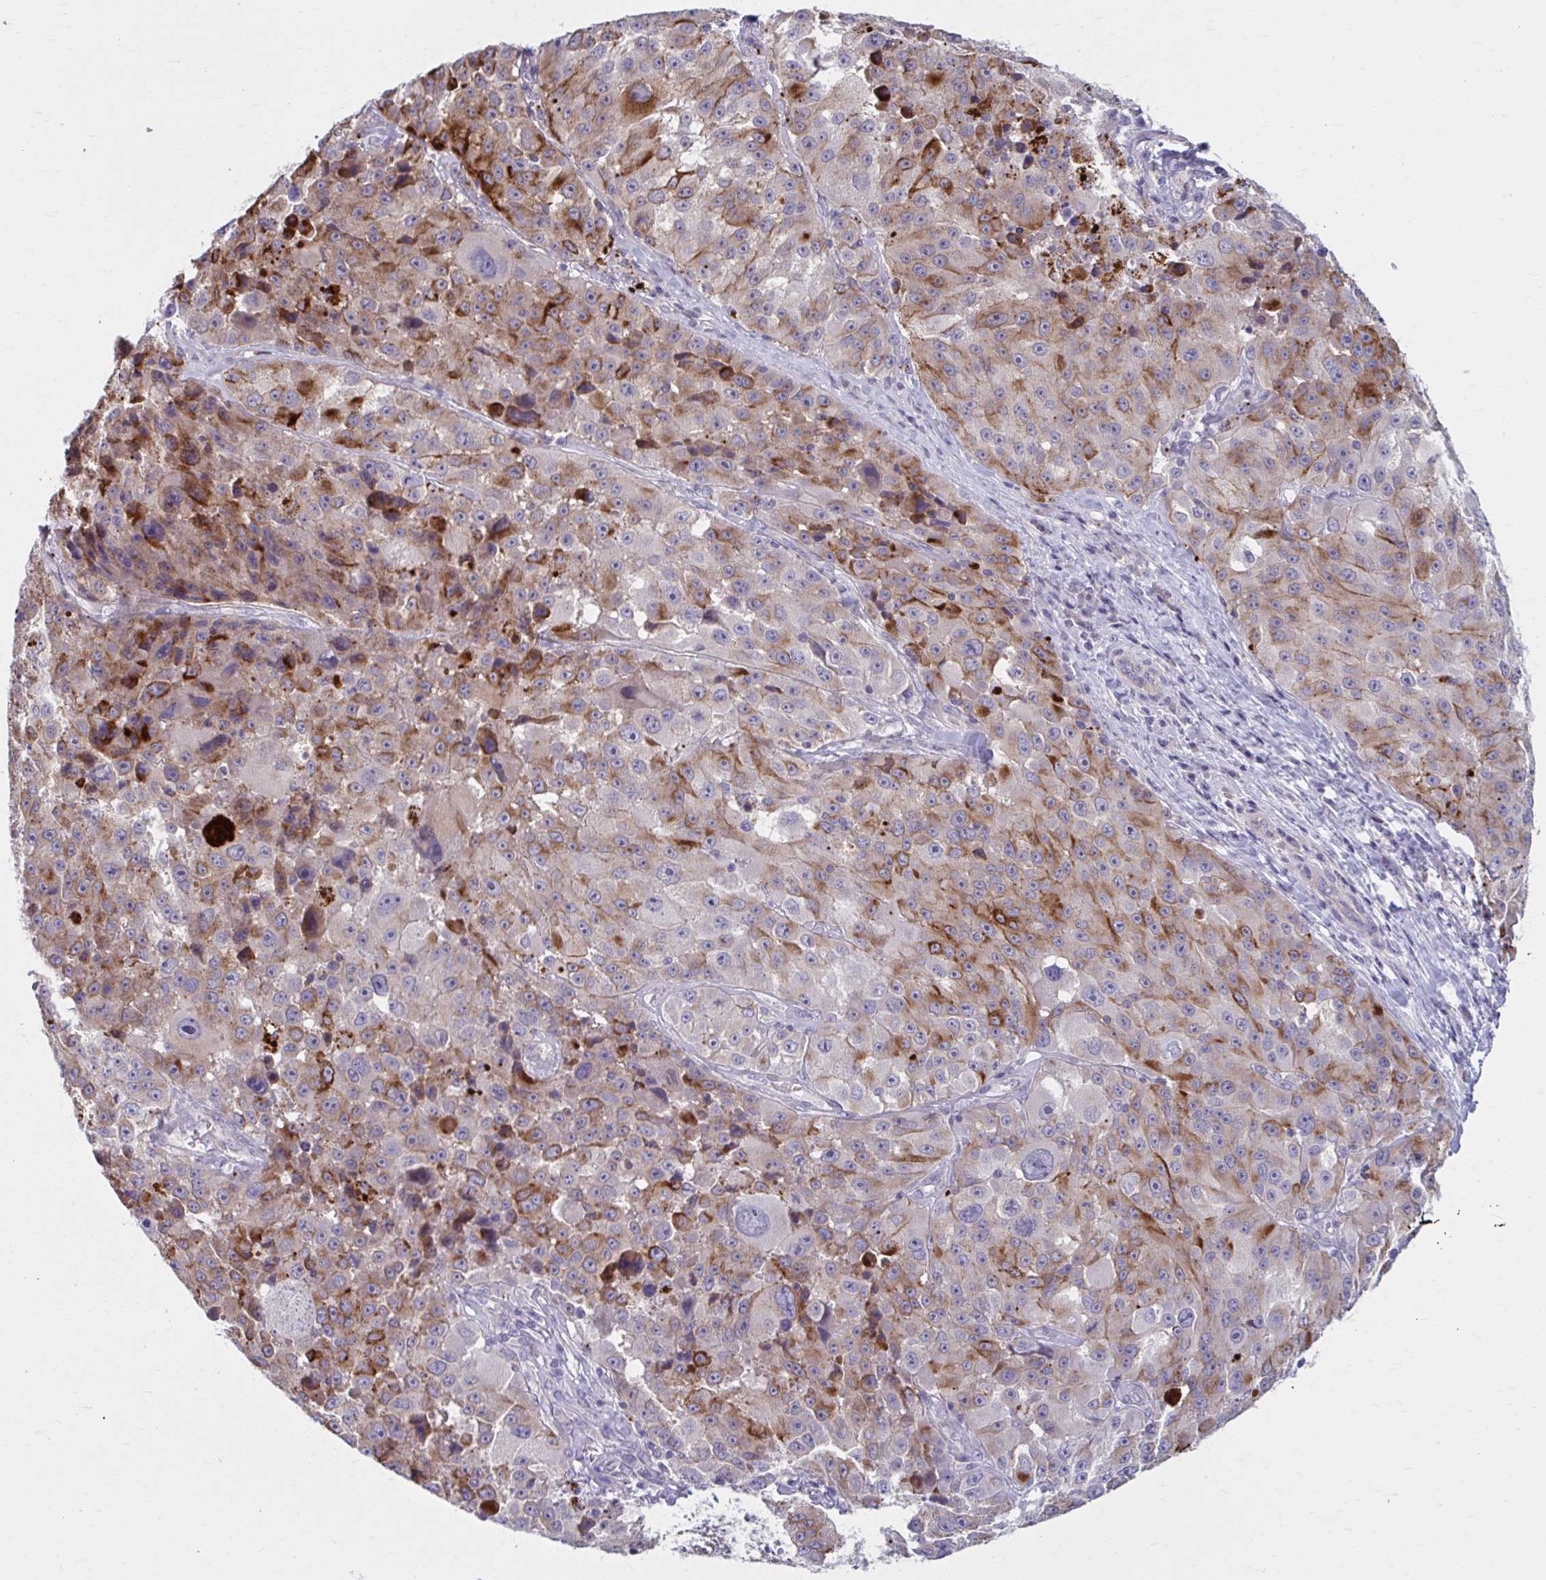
{"staining": {"intensity": "moderate", "quantity": "25%-75%", "location": "cytoplasmic/membranous"}, "tissue": "melanoma", "cell_type": "Tumor cells", "image_type": "cancer", "snomed": [{"axis": "morphology", "description": "Malignant melanoma, Metastatic site"}, {"axis": "topography", "description": "Lymph node"}], "caption": "There is medium levels of moderate cytoplasmic/membranous positivity in tumor cells of melanoma, as demonstrated by immunohistochemical staining (brown color).", "gene": "CHST3", "patient": {"sex": "male", "age": 62}}